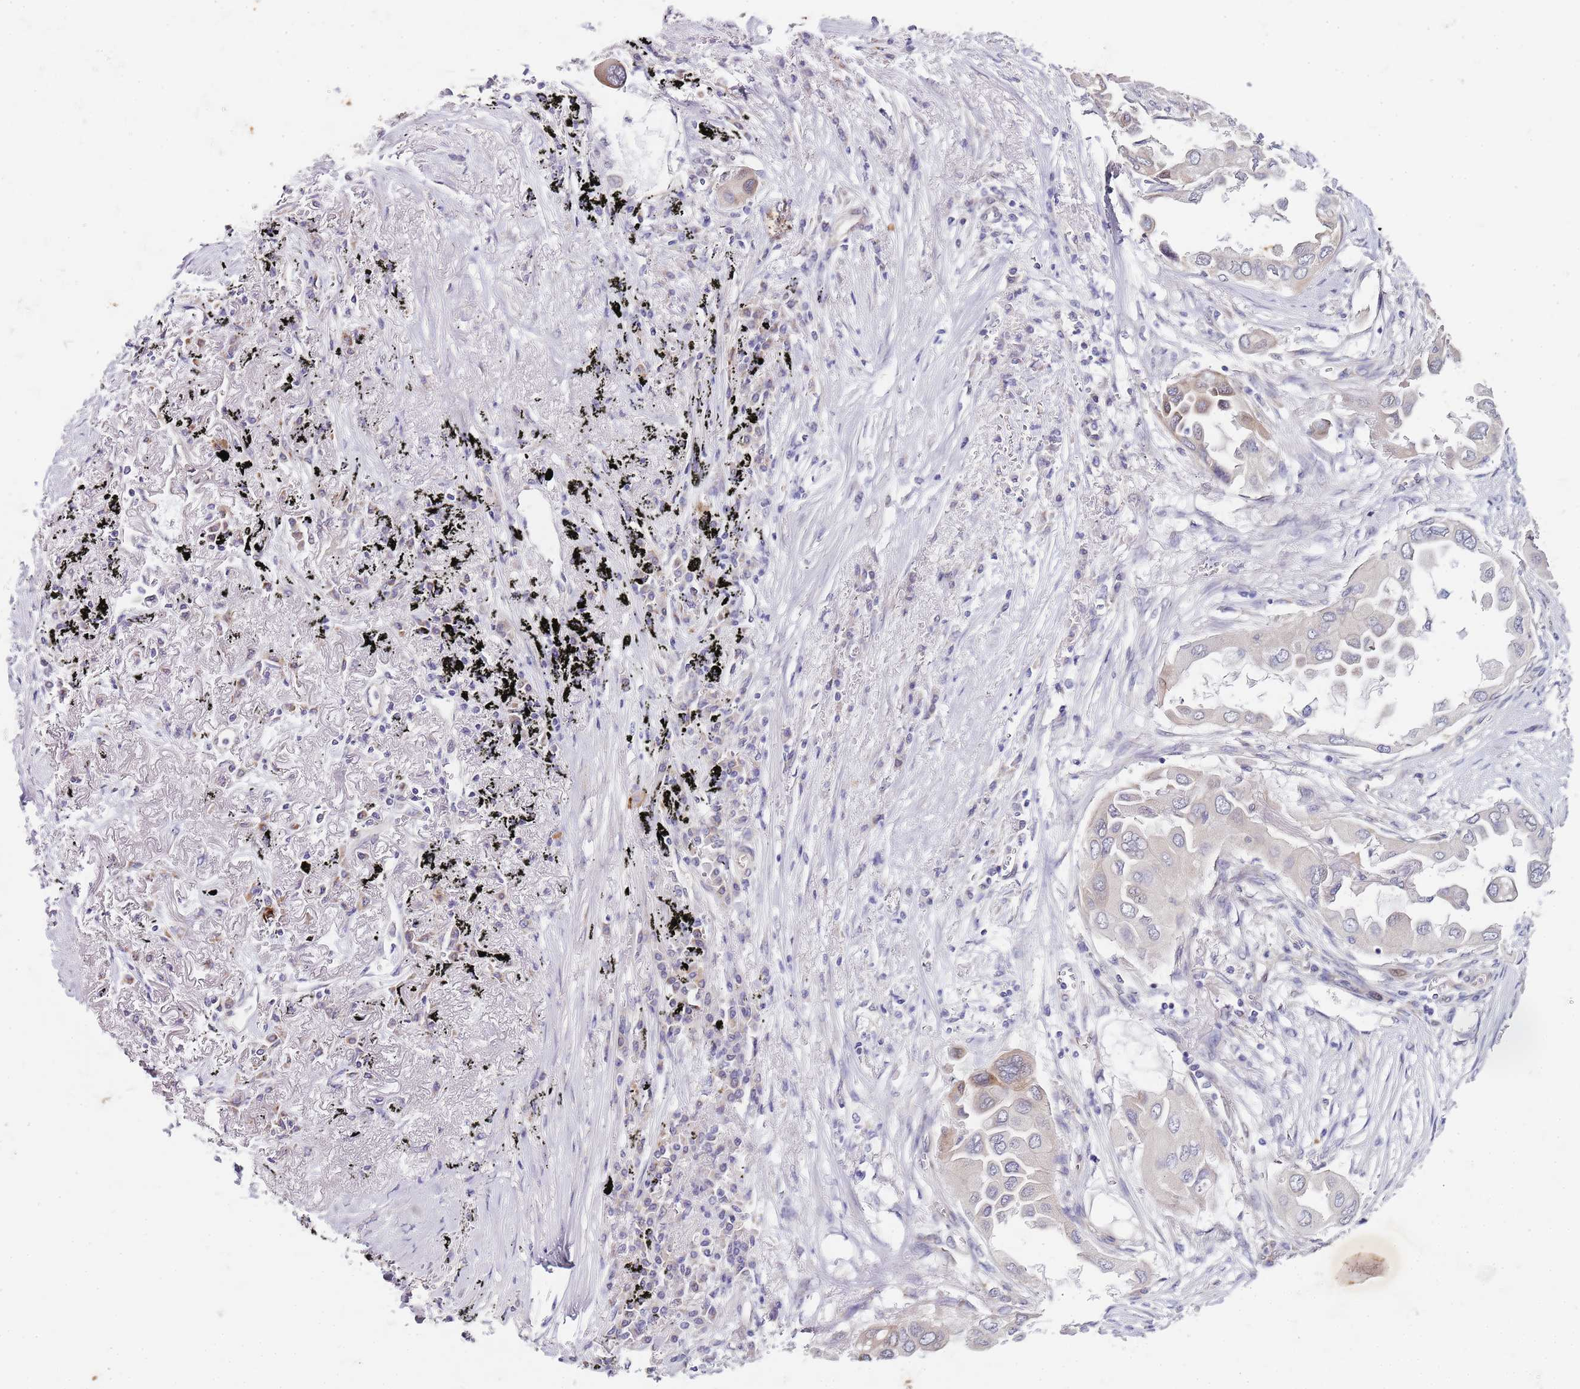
{"staining": {"intensity": "negative", "quantity": "none", "location": "none"}, "tissue": "lung cancer", "cell_type": "Tumor cells", "image_type": "cancer", "snomed": [{"axis": "morphology", "description": "Adenocarcinoma, NOS"}, {"axis": "topography", "description": "Lung"}], "caption": "High magnification brightfield microscopy of lung cancer (adenocarcinoma) stained with DAB (brown) and counterstained with hematoxylin (blue): tumor cells show no significant staining.", "gene": "TBC1D9", "patient": {"sex": "female", "age": 76}}